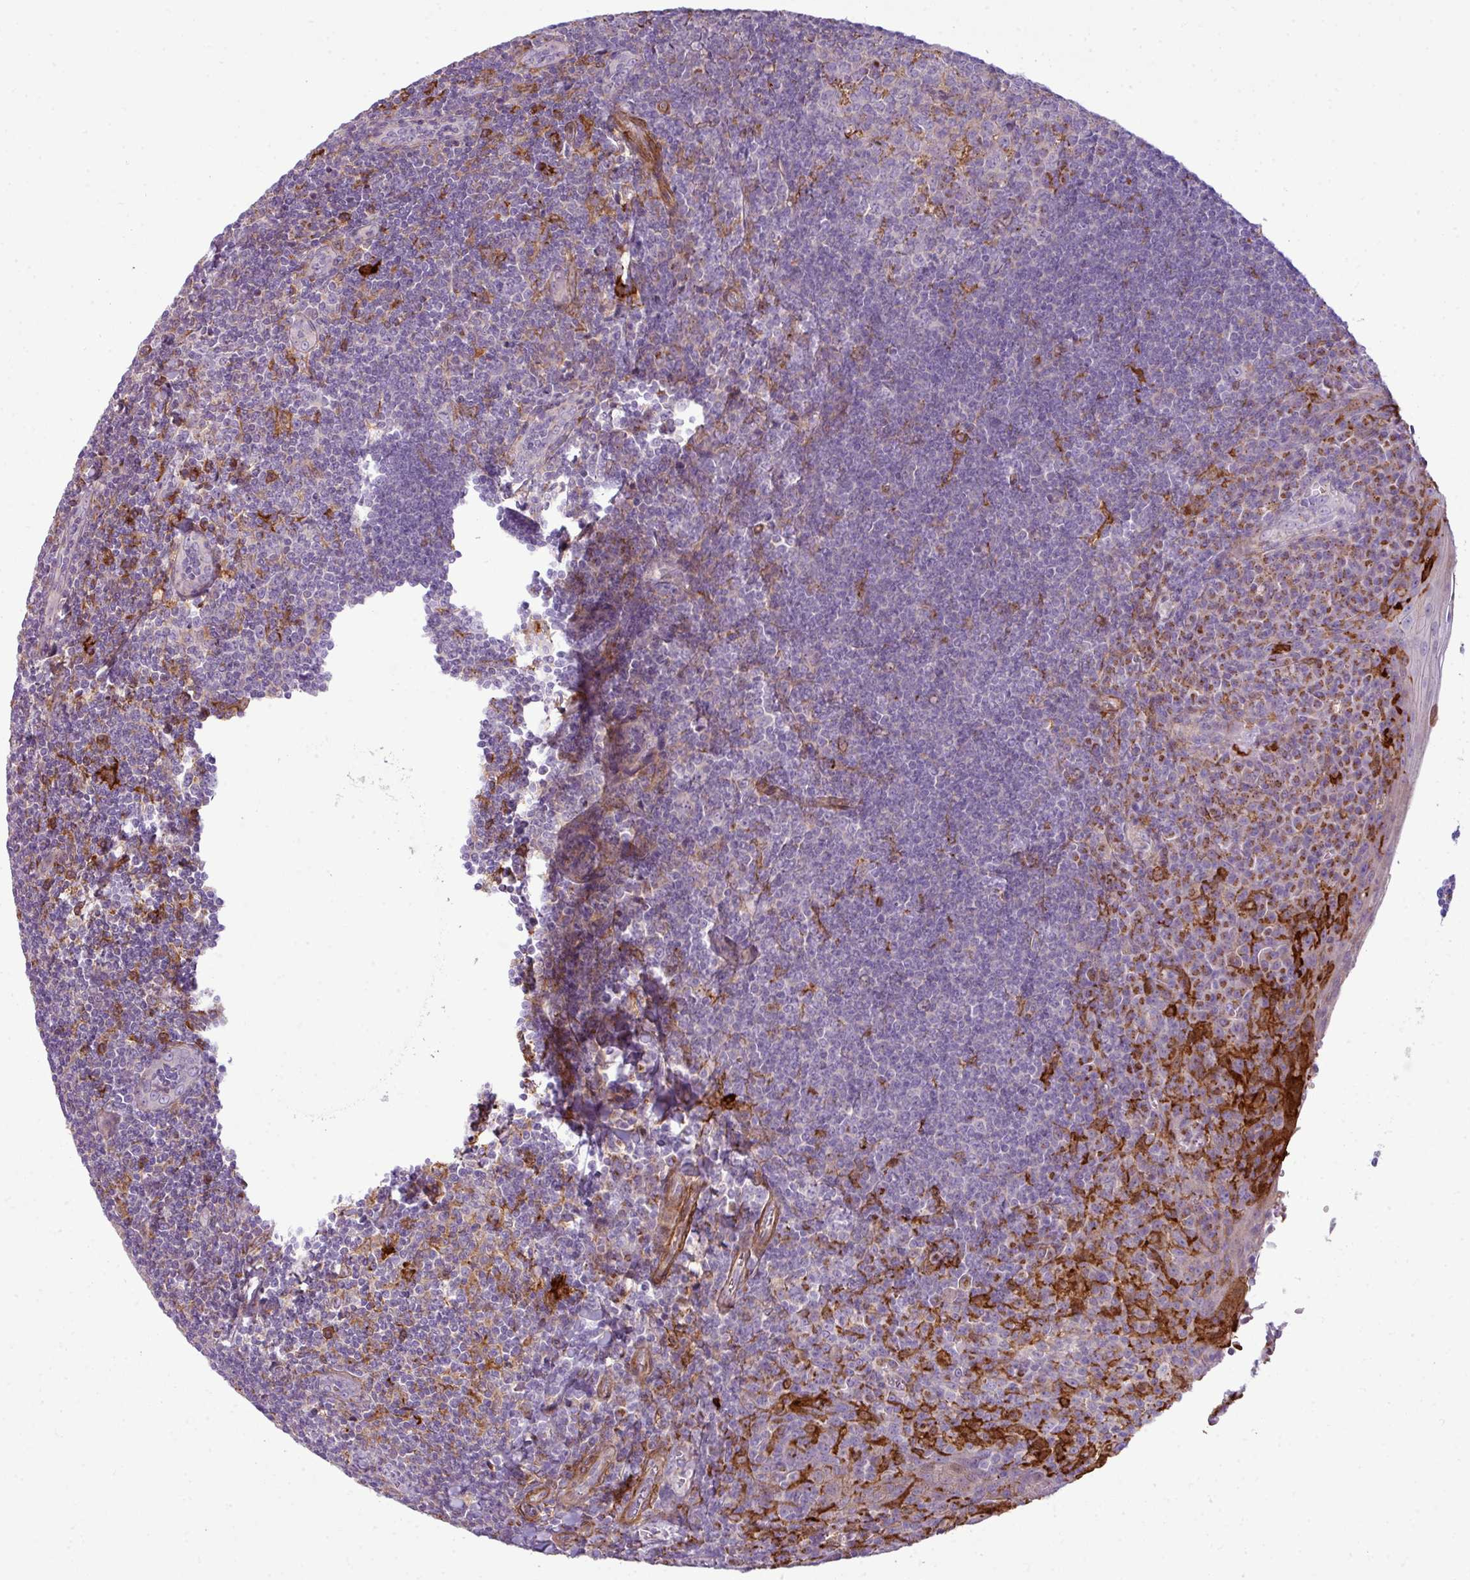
{"staining": {"intensity": "negative", "quantity": "none", "location": "none"}, "tissue": "tonsil", "cell_type": "Germinal center cells", "image_type": "normal", "snomed": [{"axis": "morphology", "description": "Normal tissue, NOS"}, {"axis": "topography", "description": "Tonsil"}], "caption": "DAB immunohistochemical staining of benign tonsil reveals no significant positivity in germinal center cells.", "gene": "COL8A1", "patient": {"sex": "male", "age": 27}}